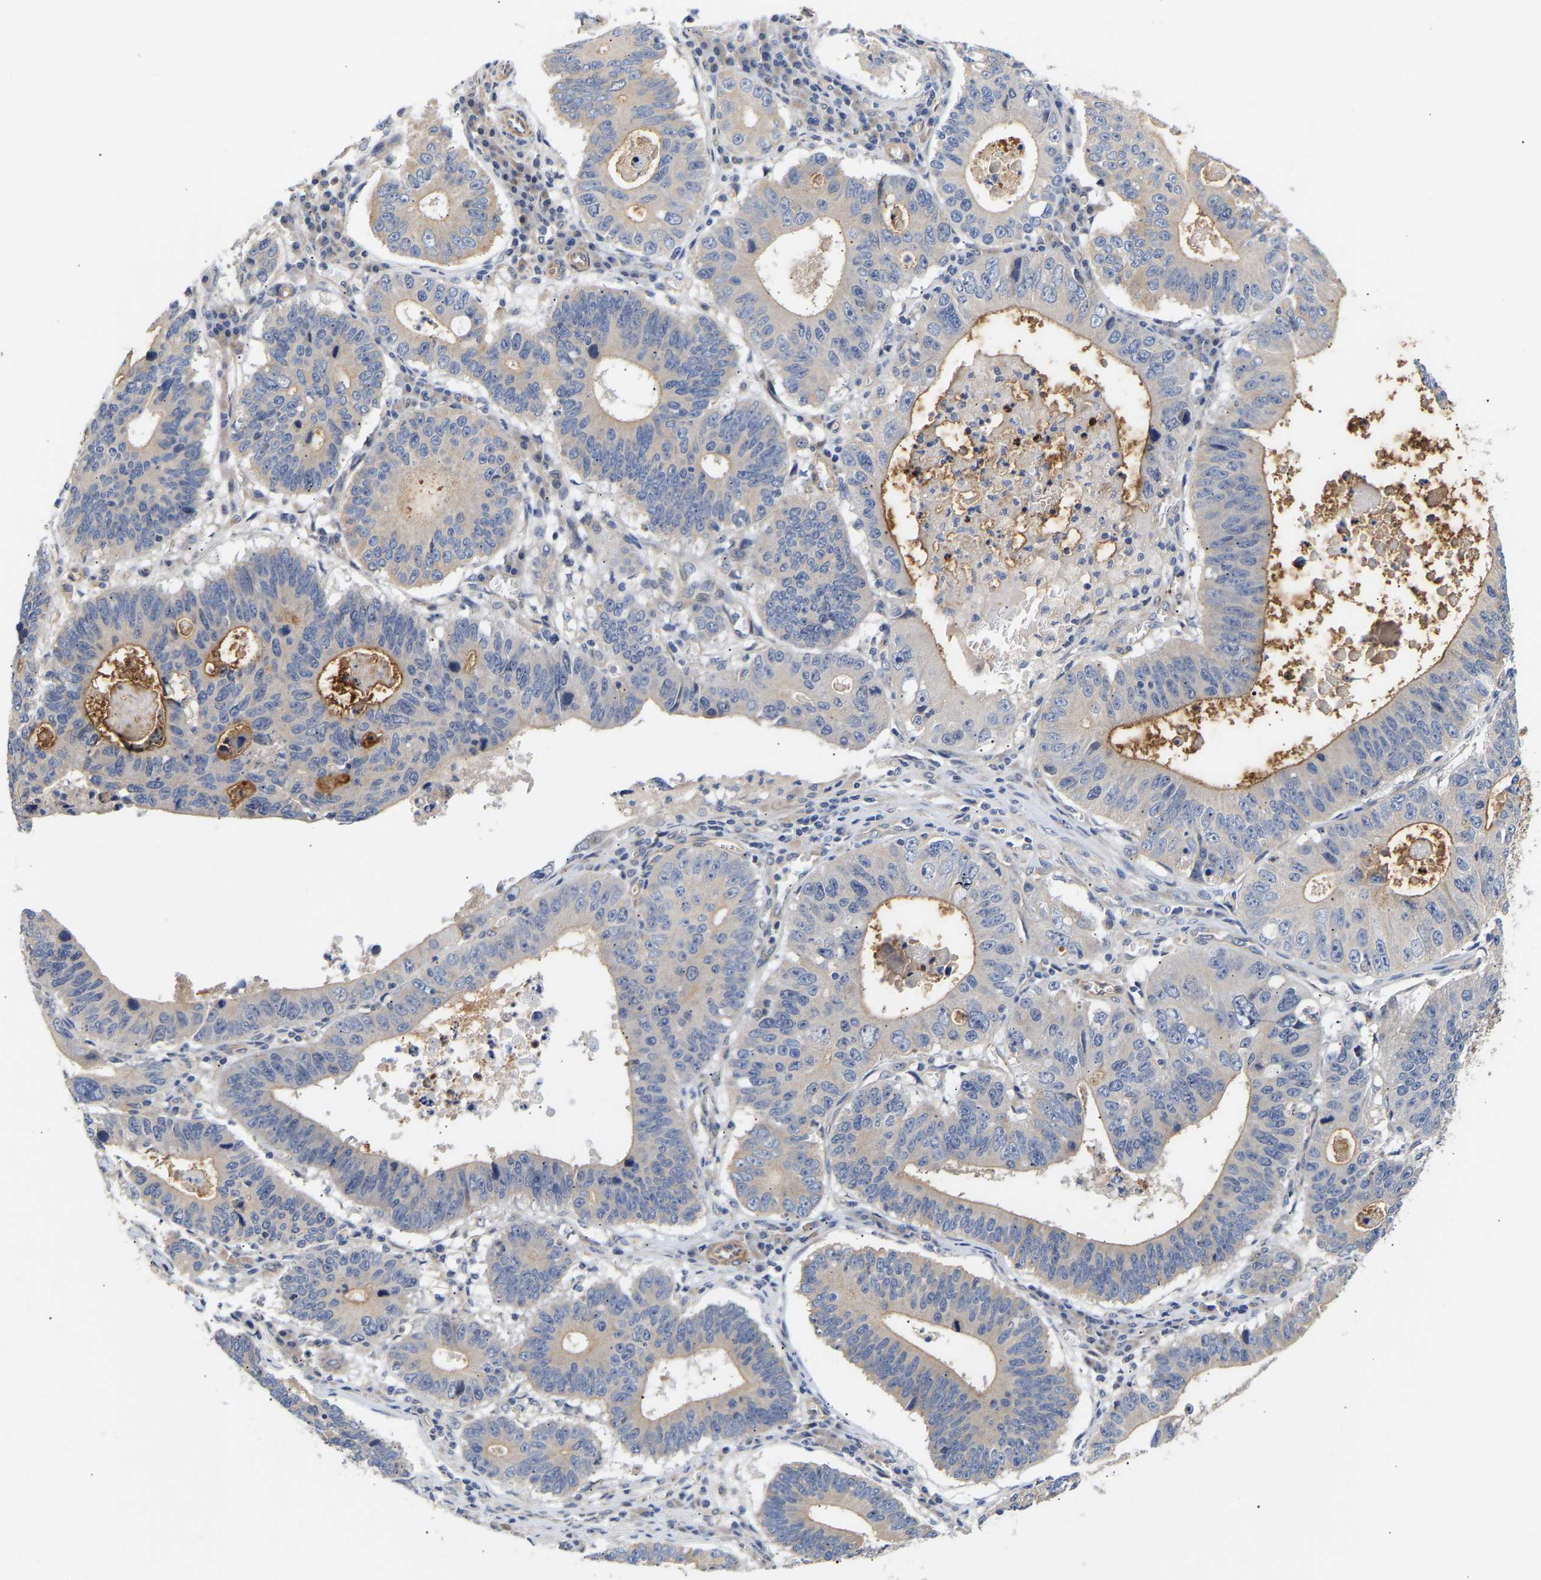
{"staining": {"intensity": "weak", "quantity": "25%-75%", "location": "cytoplasmic/membranous"}, "tissue": "stomach cancer", "cell_type": "Tumor cells", "image_type": "cancer", "snomed": [{"axis": "morphology", "description": "Adenocarcinoma, NOS"}, {"axis": "topography", "description": "Stomach"}], "caption": "Immunohistochemical staining of human stomach cancer (adenocarcinoma) shows low levels of weak cytoplasmic/membranous protein expression in approximately 25%-75% of tumor cells.", "gene": "KASH5", "patient": {"sex": "male", "age": 59}}